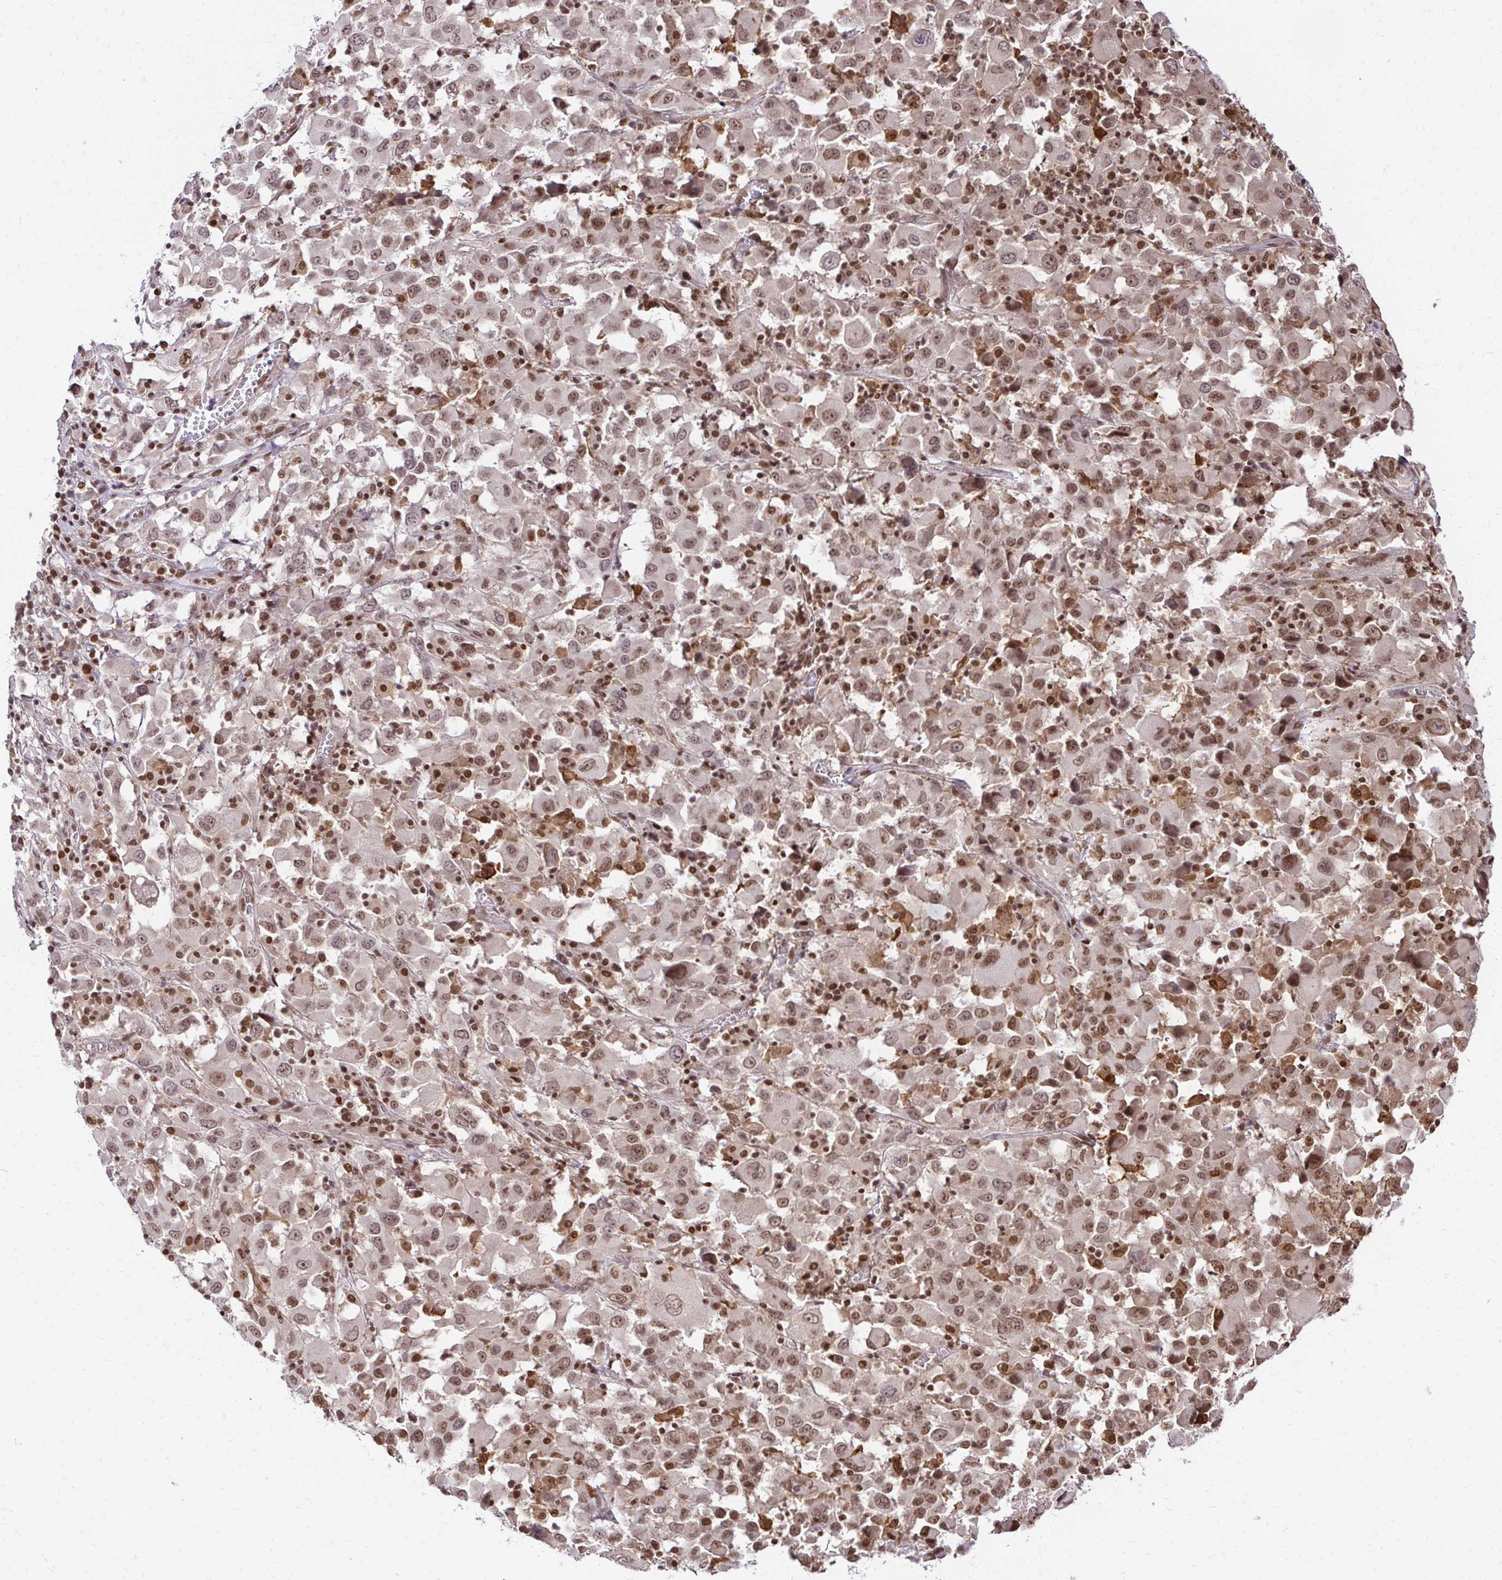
{"staining": {"intensity": "weak", "quantity": ">75%", "location": "nuclear"}, "tissue": "melanoma", "cell_type": "Tumor cells", "image_type": "cancer", "snomed": [{"axis": "morphology", "description": "Malignant melanoma, Metastatic site"}, {"axis": "topography", "description": "Soft tissue"}], "caption": "Tumor cells reveal low levels of weak nuclear positivity in about >75% of cells in melanoma. (Stains: DAB (3,3'-diaminobenzidine) in brown, nuclei in blue, Microscopy: brightfield microscopy at high magnification).", "gene": "GLYR1", "patient": {"sex": "male", "age": 50}}